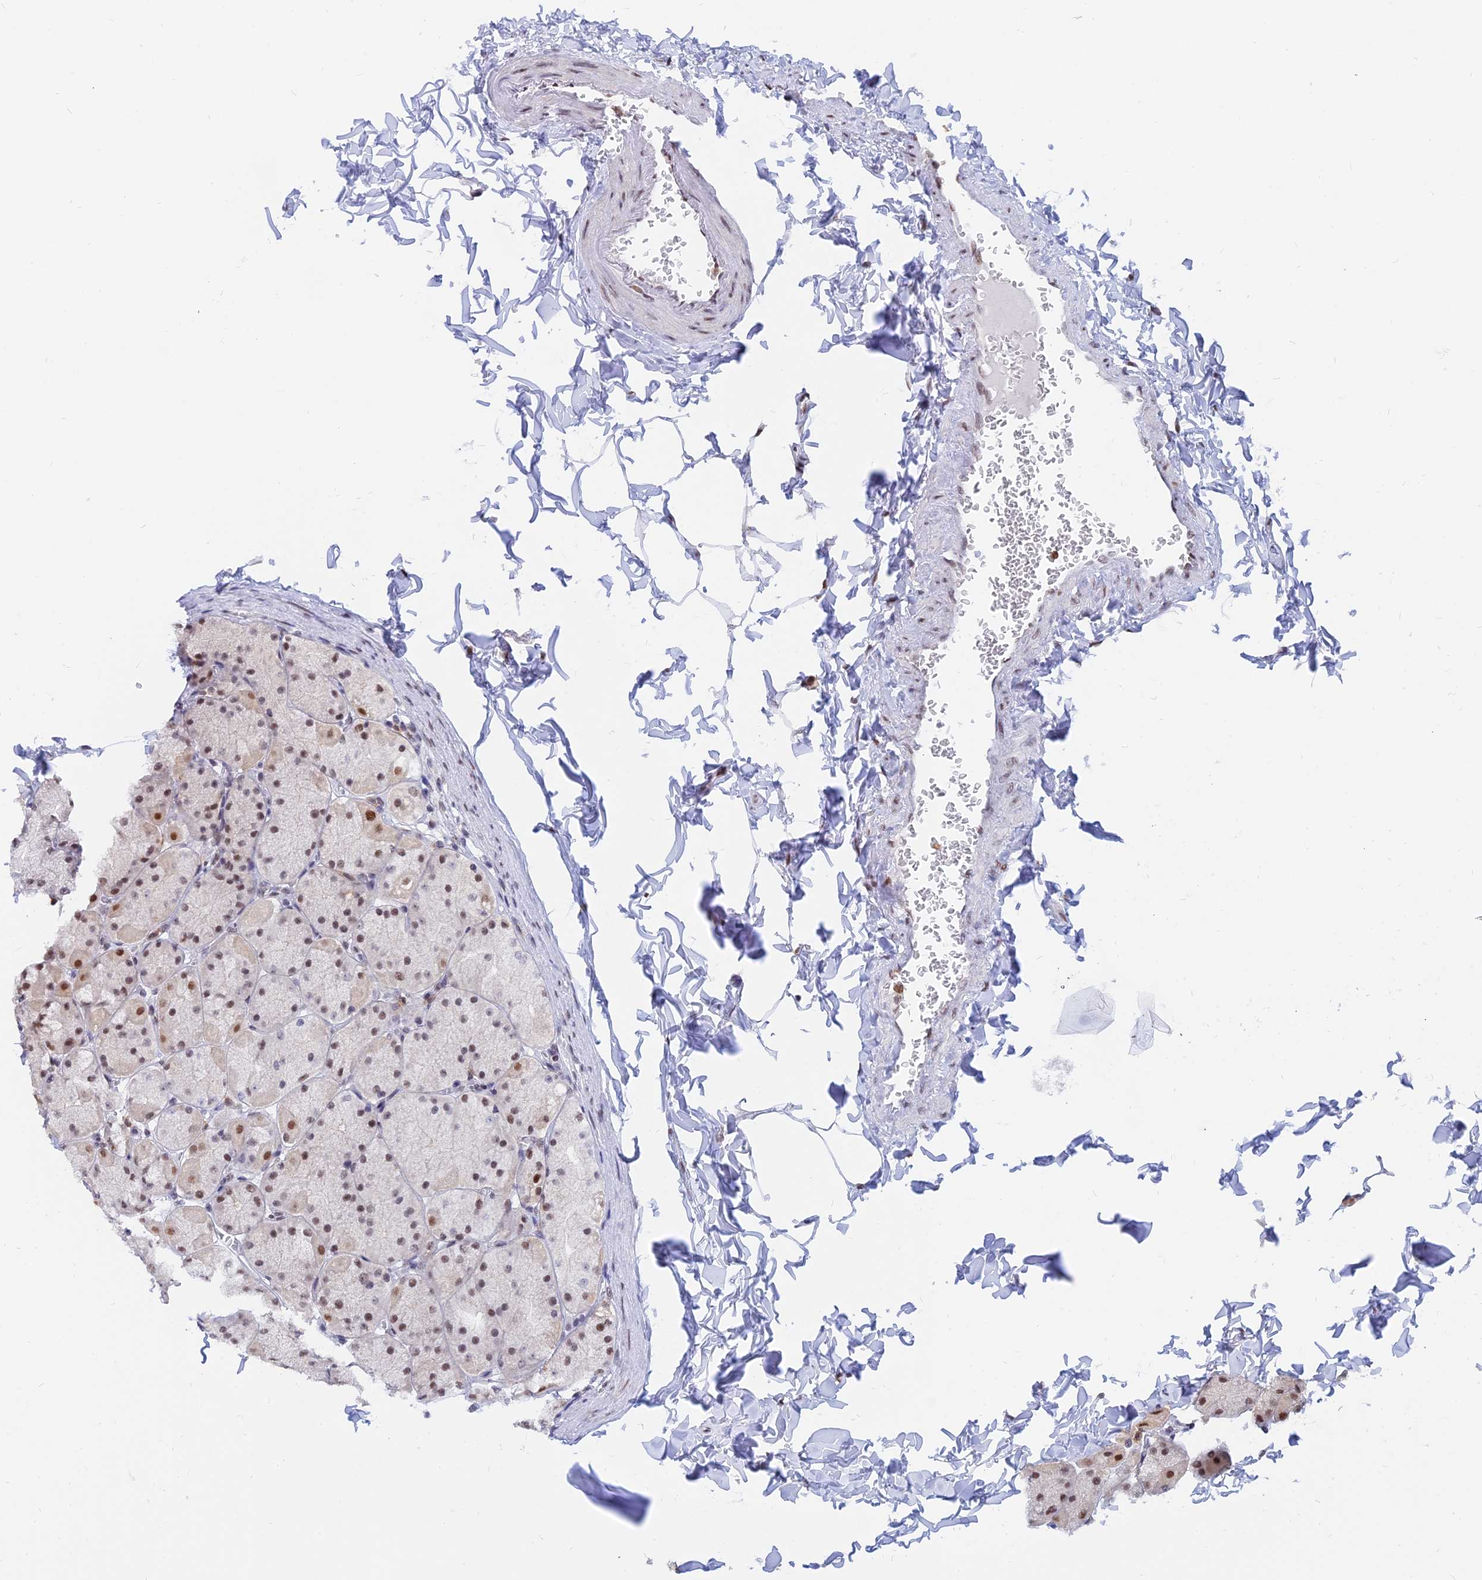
{"staining": {"intensity": "moderate", "quantity": "25%-75%", "location": "nuclear"}, "tissue": "stomach", "cell_type": "Glandular cells", "image_type": "normal", "snomed": [{"axis": "morphology", "description": "Normal tissue, NOS"}, {"axis": "topography", "description": "Stomach, upper"}], "caption": "A high-resolution photomicrograph shows immunohistochemistry (IHC) staining of normal stomach, which displays moderate nuclear expression in approximately 25%-75% of glandular cells.", "gene": "DPY30", "patient": {"sex": "female", "age": 56}}